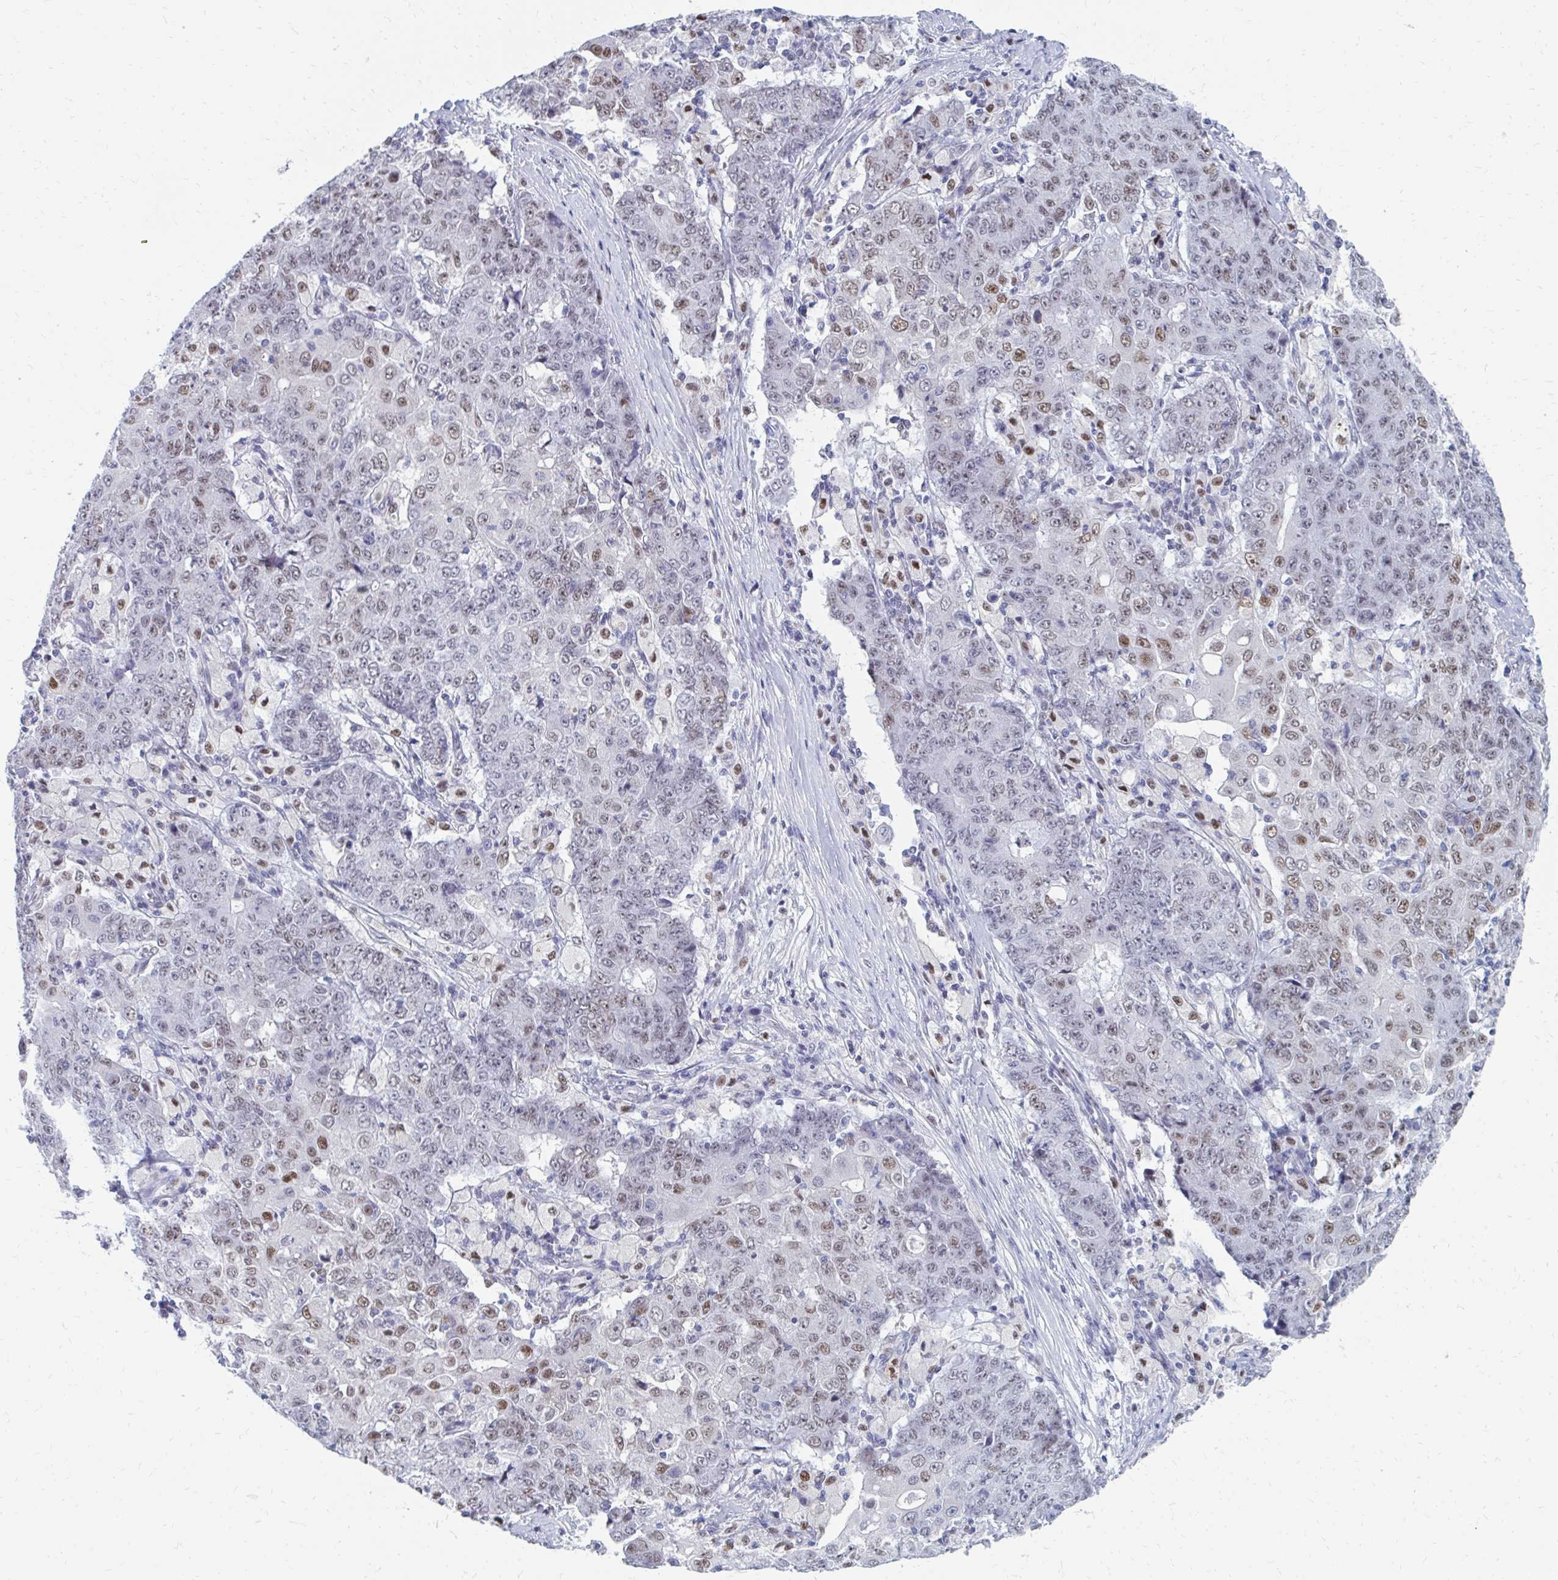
{"staining": {"intensity": "moderate", "quantity": "25%-75%", "location": "nuclear"}, "tissue": "ovarian cancer", "cell_type": "Tumor cells", "image_type": "cancer", "snomed": [{"axis": "morphology", "description": "Carcinoma, endometroid"}, {"axis": "topography", "description": "Ovary"}], "caption": "Protein expression analysis of human ovarian cancer (endometroid carcinoma) reveals moderate nuclear expression in about 25%-75% of tumor cells.", "gene": "PLK3", "patient": {"sex": "female", "age": 42}}